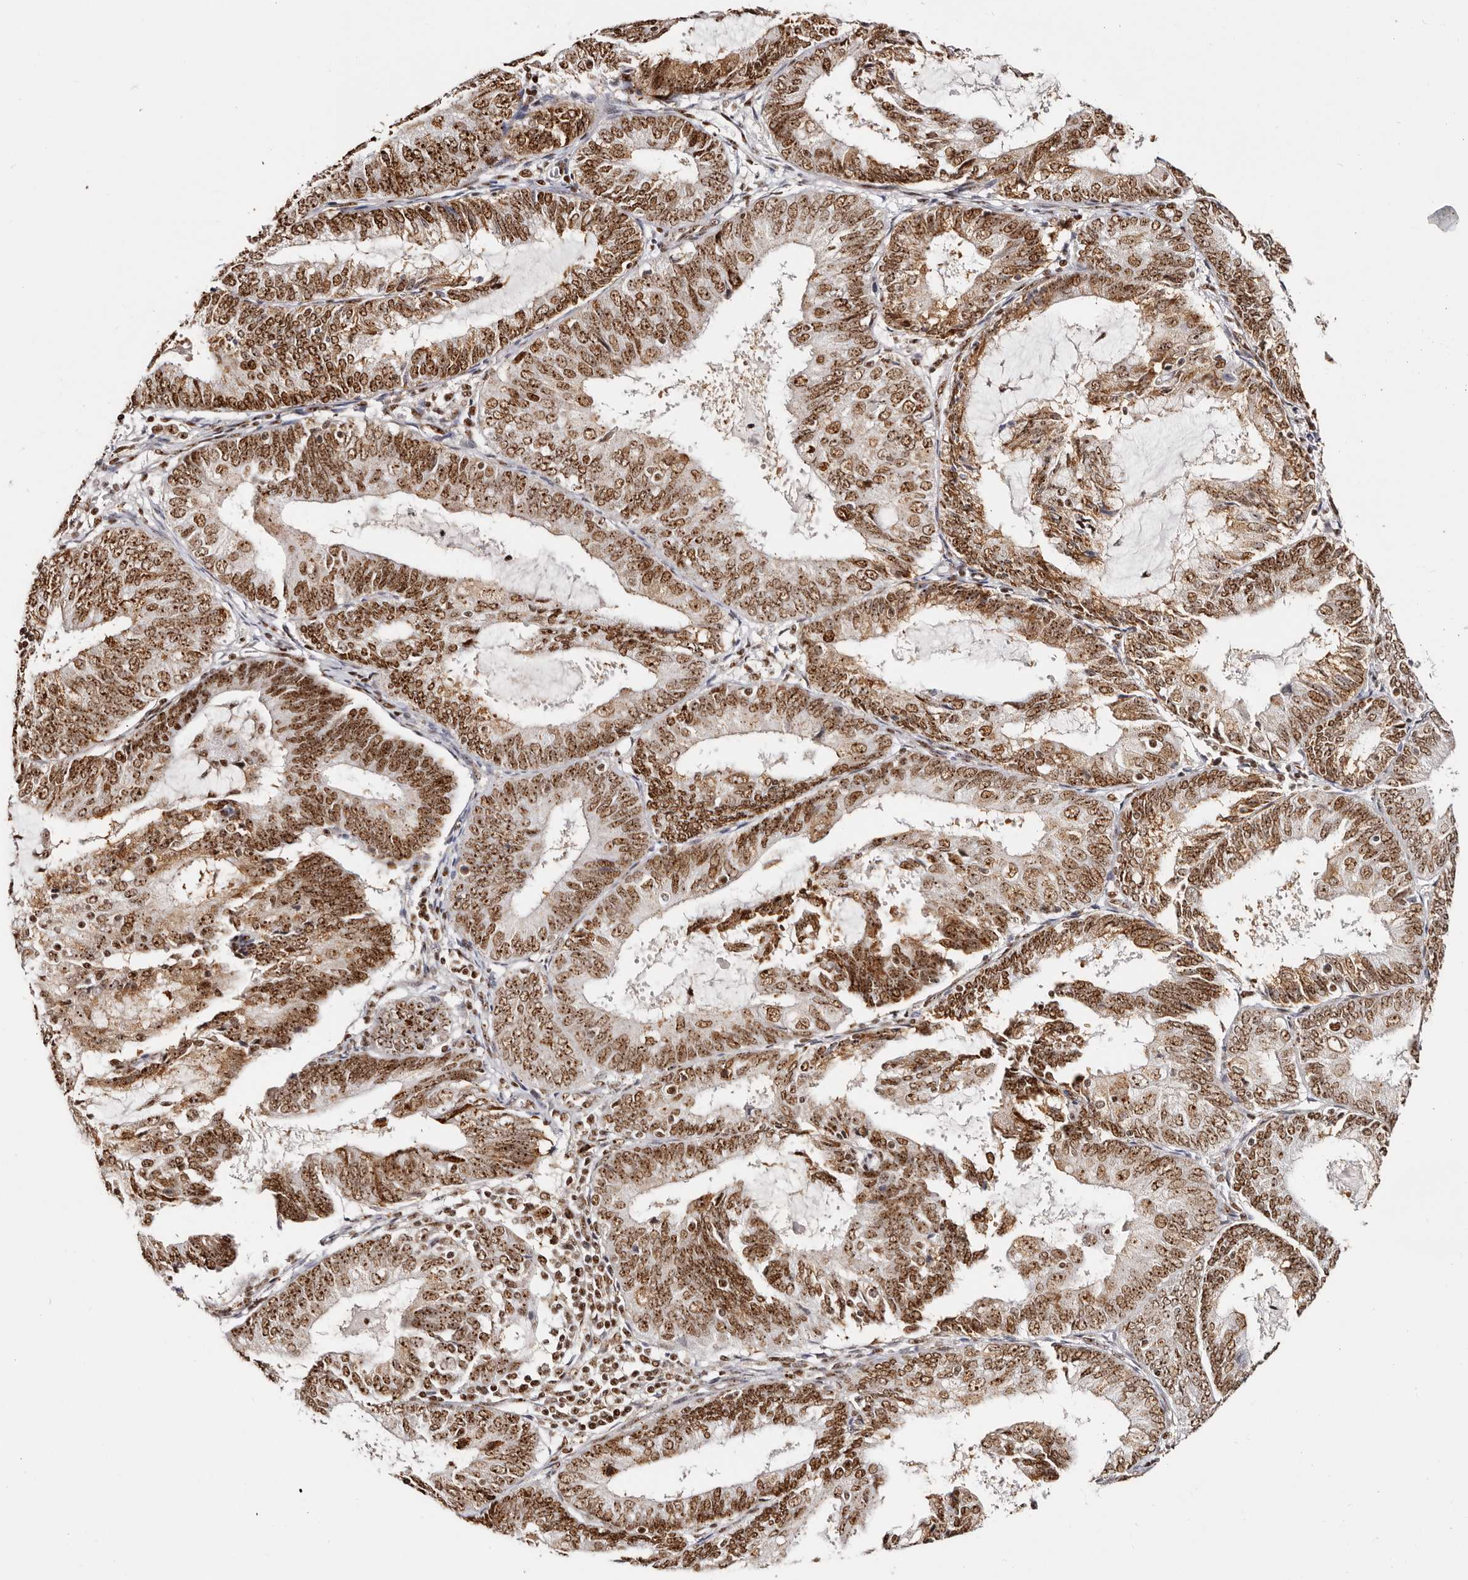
{"staining": {"intensity": "strong", "quantity": ">75%", "location": "nuclear"}, "tissue": "endometrial cancer", "cell_type": "Tumor cells", "image_type": "cancer", "snomed": [{"axis": "morphology", "description": "Adenocarcinoma, NOS"}, {"axis": "topography", "description": "Endometrium"}], "caption": "Endometrial cancer (adenocarcinoma) tissue demonstrates strong nuclear staining in about >75% of tumor cells, visualized by immunohistochemistry. Immunohistochemistry (ihc) stains the protein of interest in brown and the nuclei are stained blue.", "gene": "IQGAP3", "patient": {"sex": "female", "age": 81}}